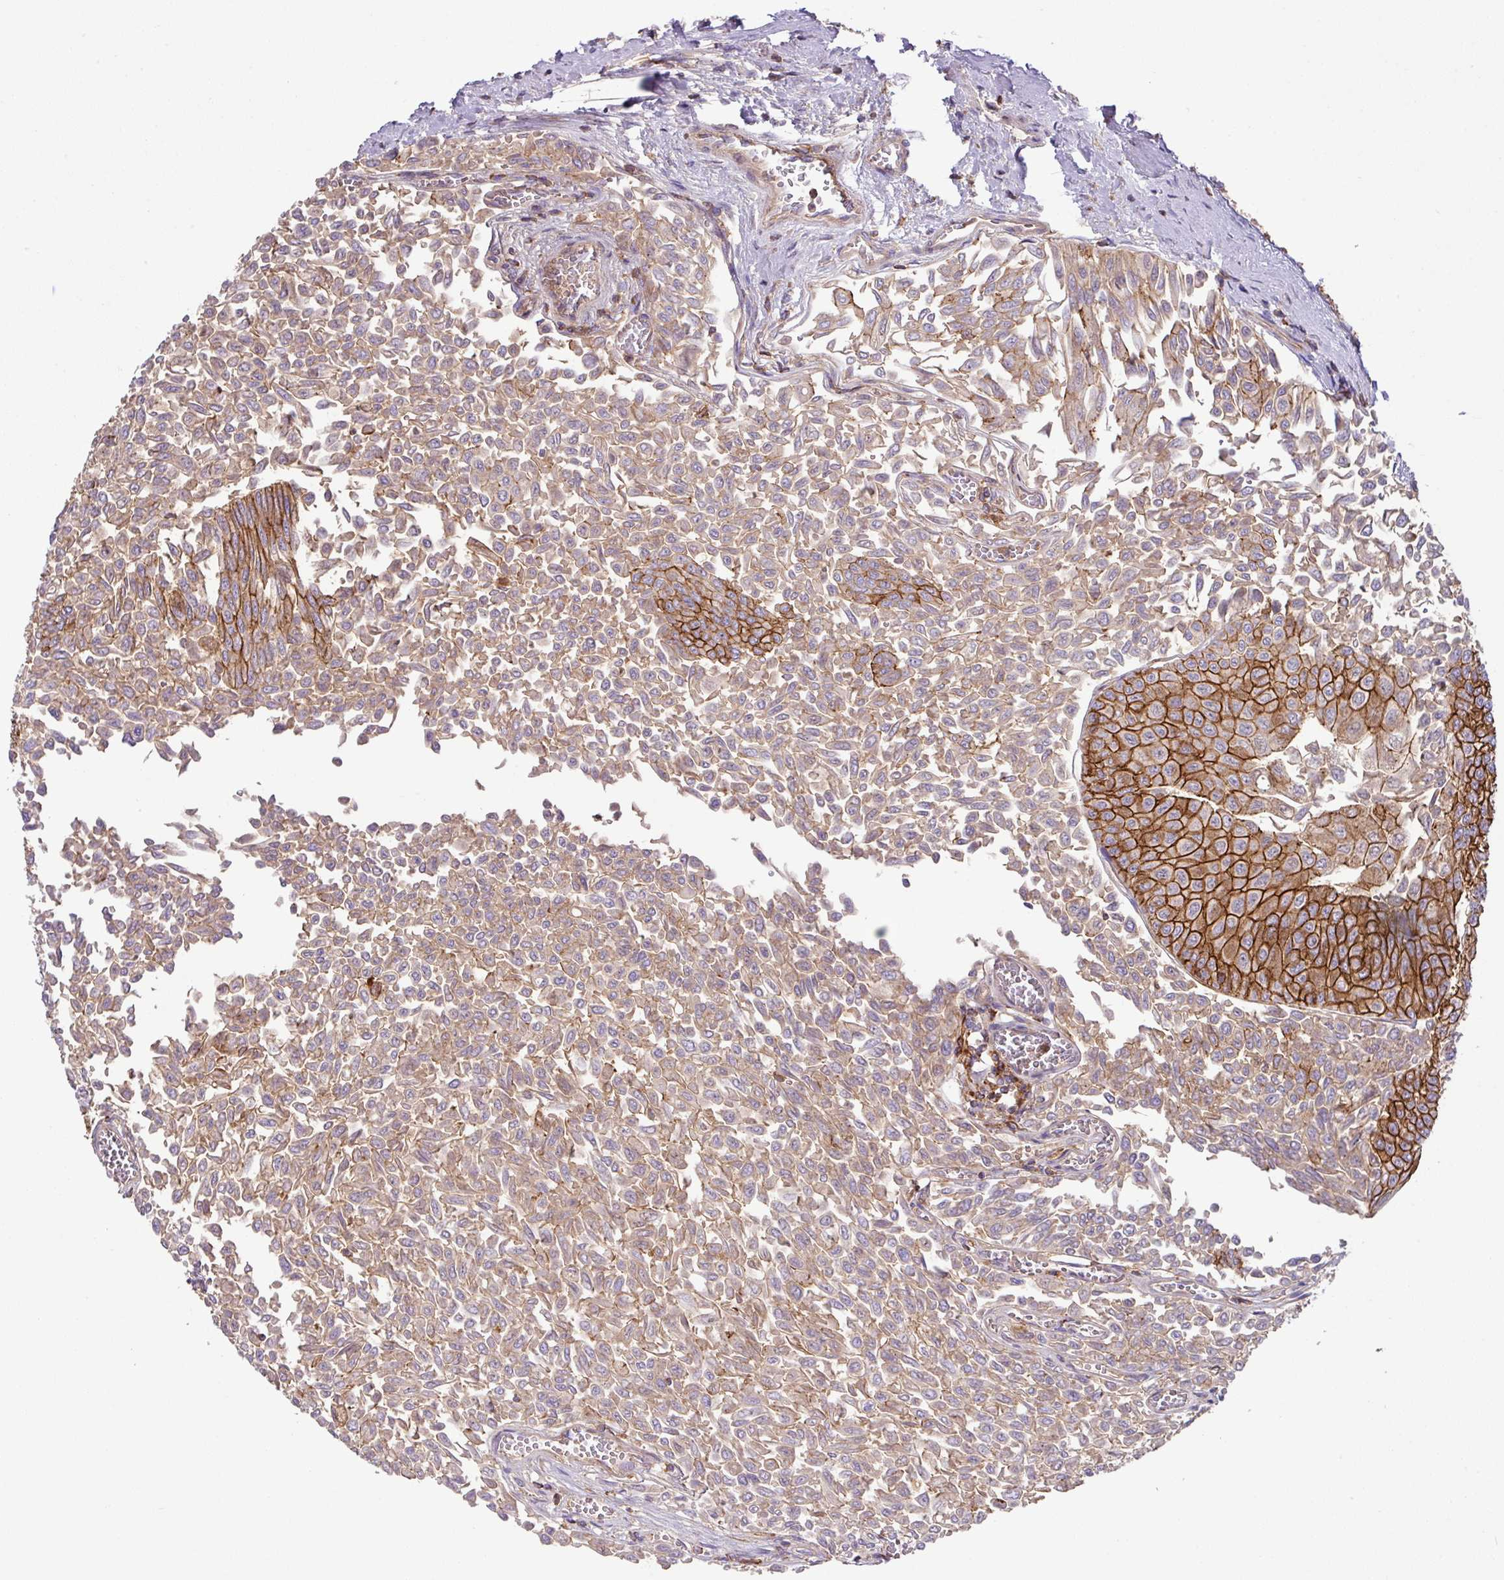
{"staining": {"intensity": "strong", "quantity": "25%-75%", "location": "cytoplasmic/membranous"}, "tissue": "urothelial cancer", "cell_type": "Tumor cells", "image_type": "cancer", "snomed": [{"axis": "morphology", "description": "Urothelial carcinoma, NOS"}, {"axis": "topography", "description": "Urinary bladder"}], "caption": "A high-resolution image shows IHC staining of transitional cell carcinoma, which shows strong cytoplasmic/membranous positivity in approximately 25%-75% of tumor cells. The protein of interest is shown in brown color, while the nuclei are stained blue.", "gene": "RIC1", "patient": {"sex": "male", "age": 59}}